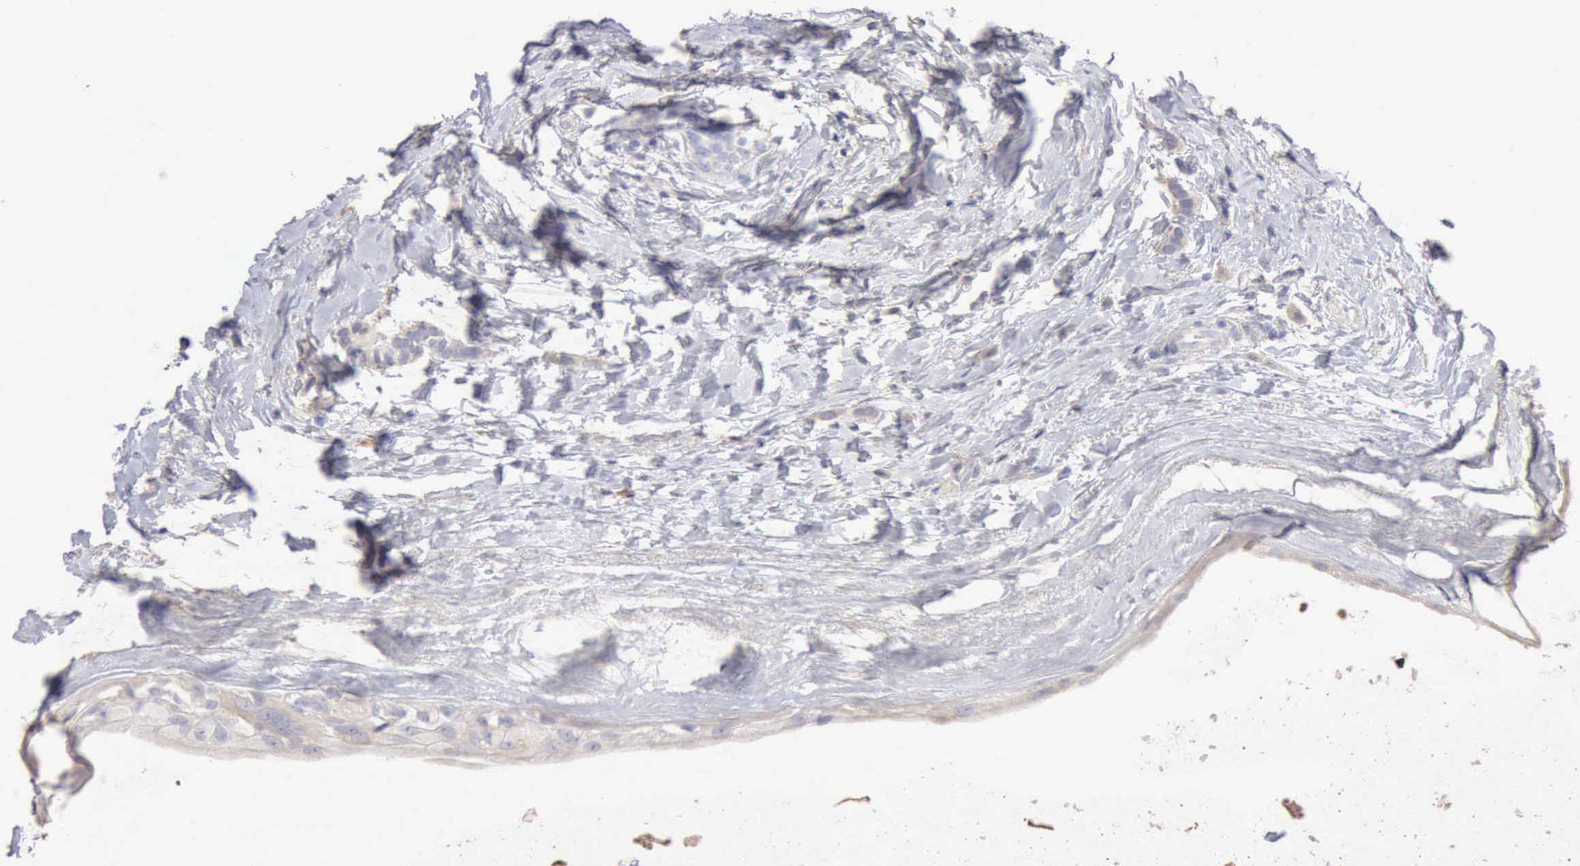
{"staining": {"intensity": "negative", "quantity": "none", "location": "none"}, "tissue": "breast cancer", "cell_type": "Tumor cells", "image_type": "cancer", "snomed": [{"axis": "morphology", "description": "Duct carcinoma"}, {"axis": "topography", "description": "Breast"}], "caption": "High power microscopy image of an immunohistochemistry (IHC) histopathology image of breast cancer (invasive ductal carcinoma), revealing no significant expression in tumor cells. The staining is performed using DAB (3,3'-diaminobenzidine) brown chromogen with nuclei counter-stained in using hematoxylin.", "gene": "KRT6B", "patient": {"sex": "female", "age": 54}}